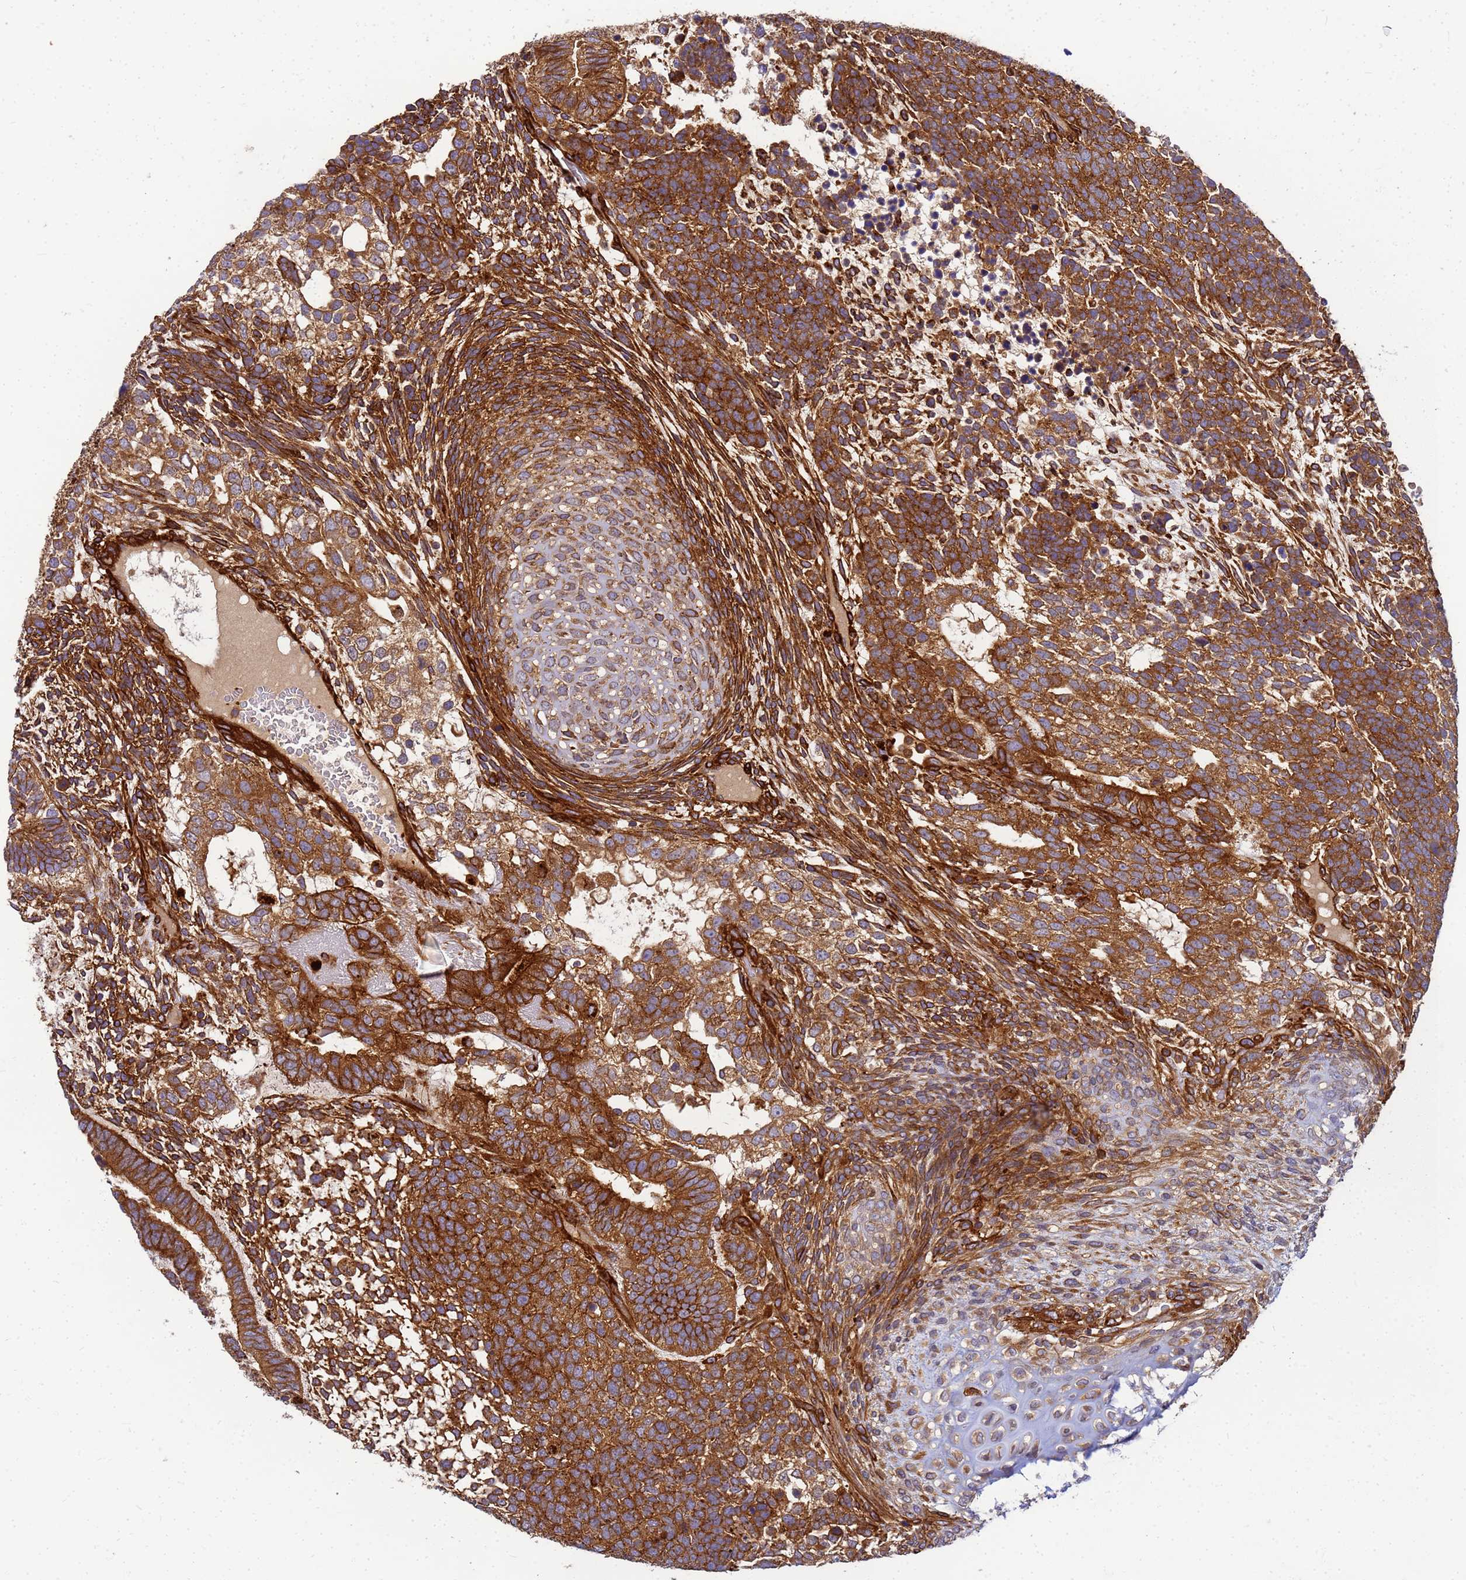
{"staining": {"intensity": "strong", "quantity": ">75%", "location": "cytoplasmic/membranous"}, "tissue": "testis cancer", "cell_type": "Tumor cells", "image_type": "cancer", "snomed": [{"axis": "morphology", "description": "Carcinoma, Embryonal, NOS"}, {"axis": "topography", "description": "Testis"}], "caption": "Embryonal carcinoma (testis) tissue displays strong cytoplasmic/membranous expression in approximately >75% of tumor cells, visualized by immunohistochemistry.", "gene": "C2CD5", "patient": {"sex": "male", "age": 23}}